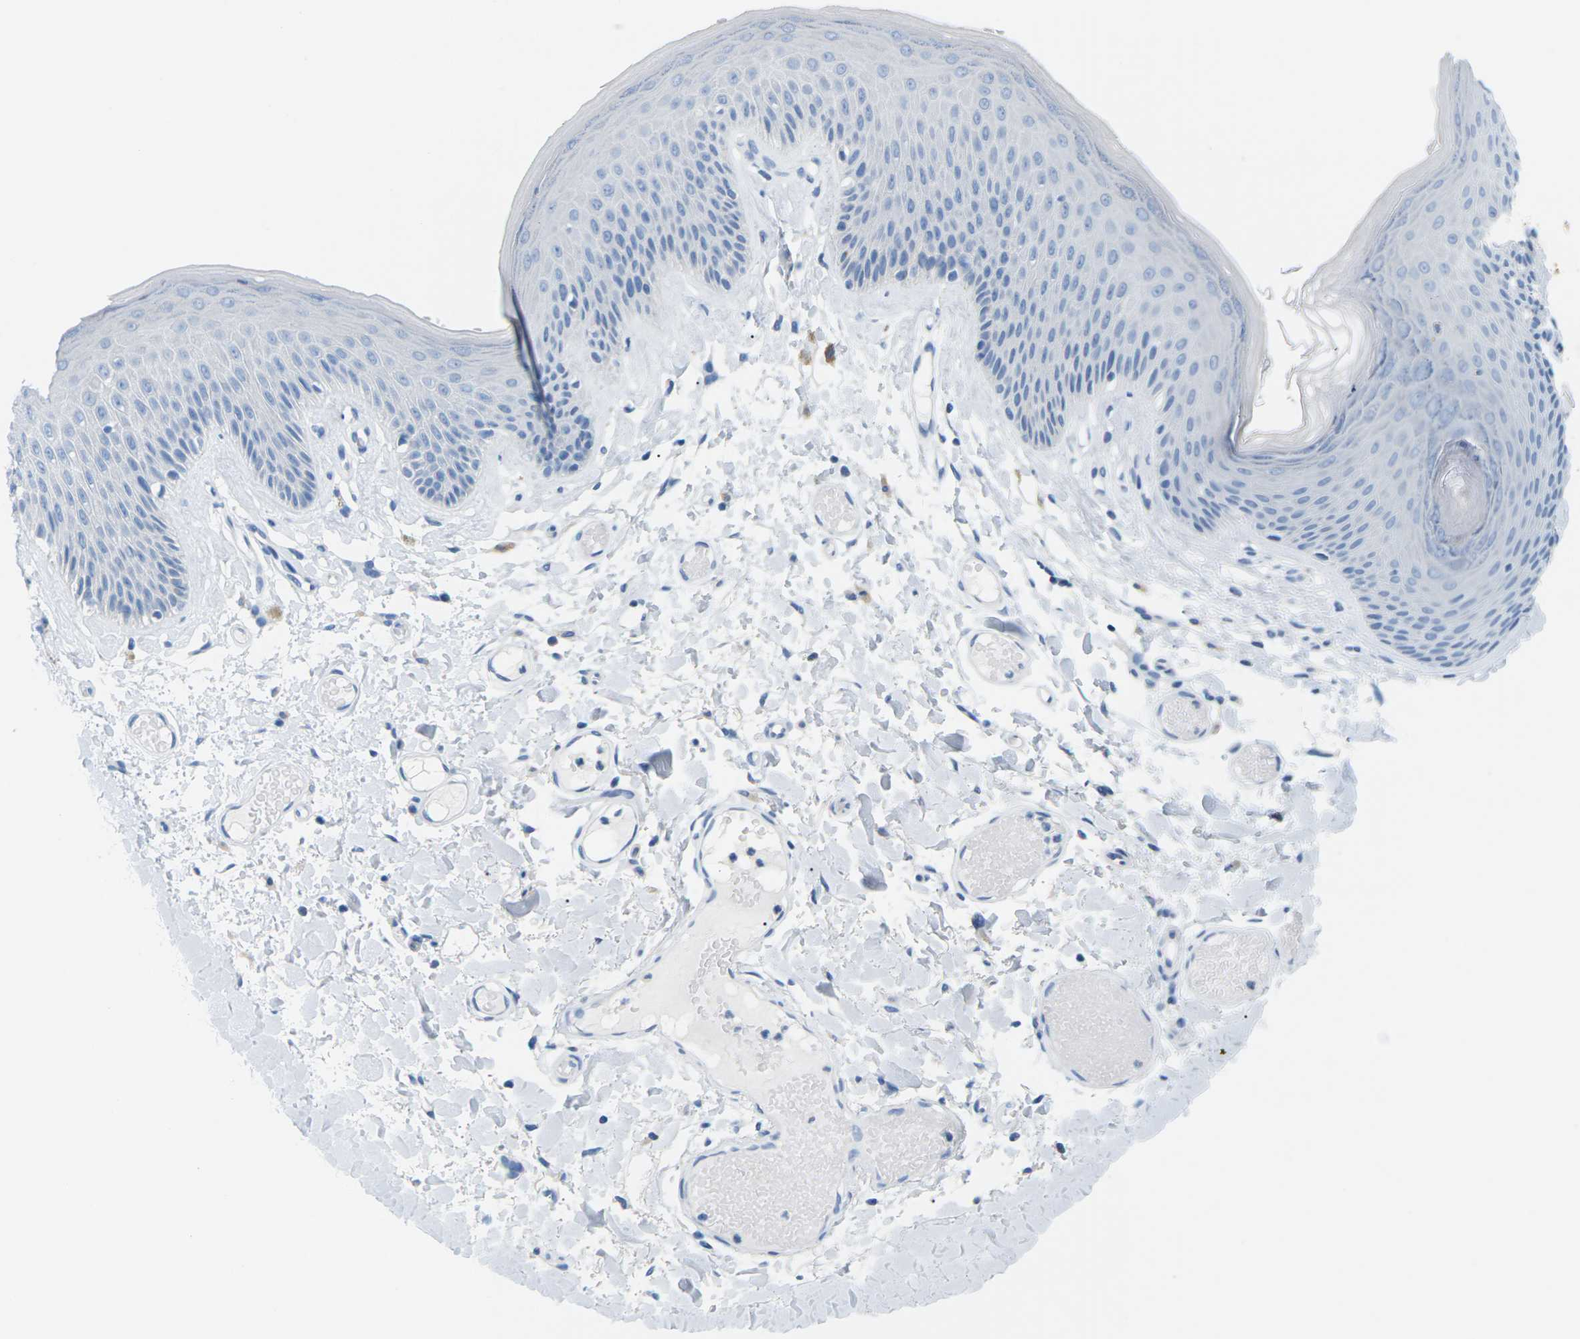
{"staining": {"intensity": "negative", "quantity": "none", "location": "none"}, "tissue": "skin", "cell_type": "Epidermal cells", "image_type": "normal", "snomed": [{"axis": "morphology", "description": "Normal tissue, NOS"}, {"axis": "topography", "description": "Vulva"}], "caption": "Immunohistochemistry histopathology image of unremarkable skin: human skin stained with DAB (3,3'-diaminobenzidine) demonstrates no significant protein positivity in epidermal cells.", "gene": "SLC12A1", "patient": {"sex": "female", "age": 73}}